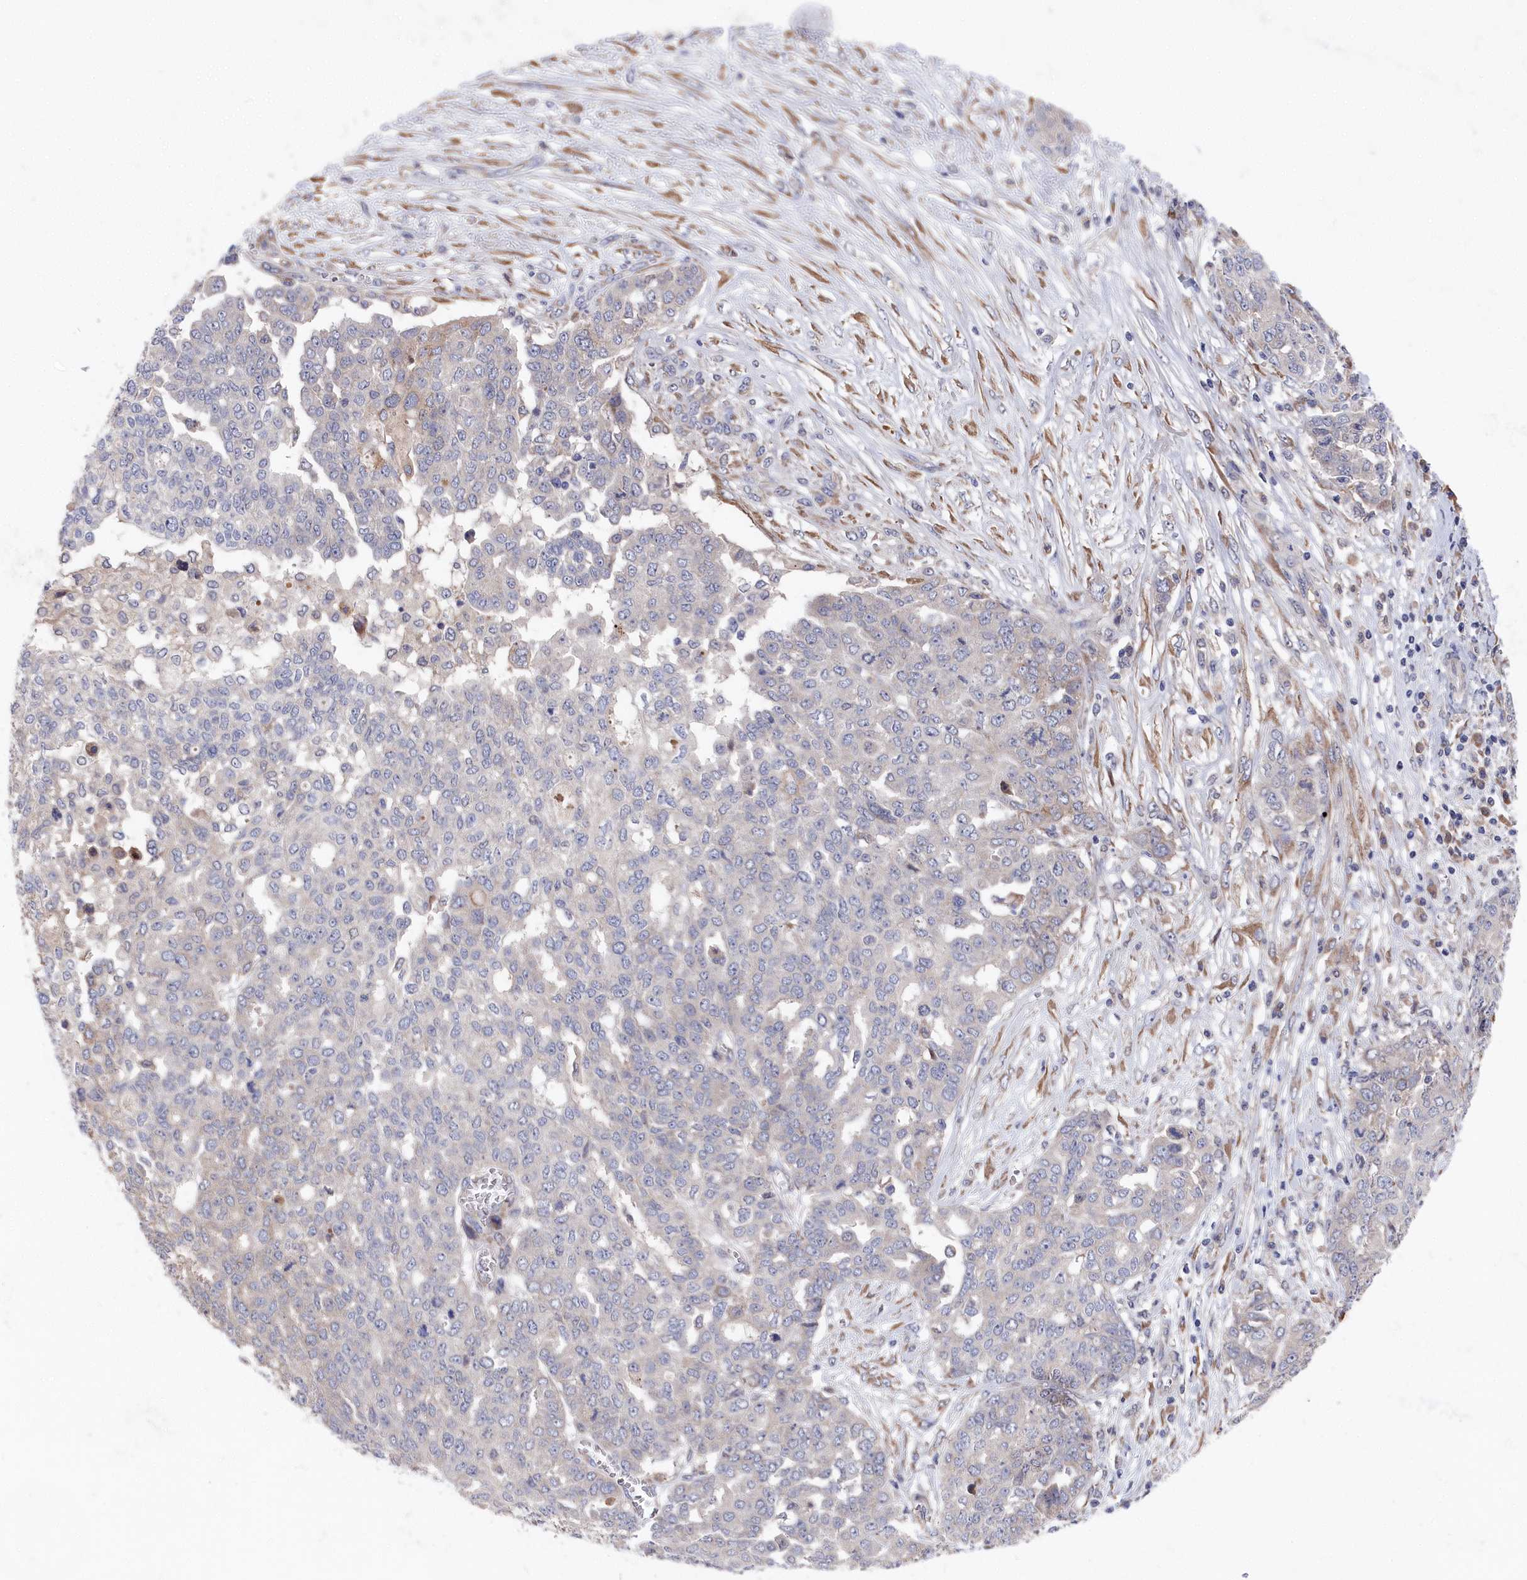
{"staining": {"intensity": "negative", "quantity": "none", "location": "none"}, "tissue": "ovarian cancer", "cell_type": "Tumor cells", "image_type": "cancer", "snomed": [{"axis": "morphology", "description": "Cystadenocarcinoma, serous, NOS"}, {"axis": "topography", "description": "Soft tissue"}, {"axis": "topography", "description": "Ovary"}], "caption": "Immunohistochemistry photomicrograph of ovarian cancer (serous cystadenocarcinoma) stained for a protein (brown), which shows no staining in tumor cells. (DAB (3,3'-diaminobenzidine) immunohistochemistry (IHC), high magnification).", "gene": "CYB5D2", "patient": {"sex": "female", "age": 57}}